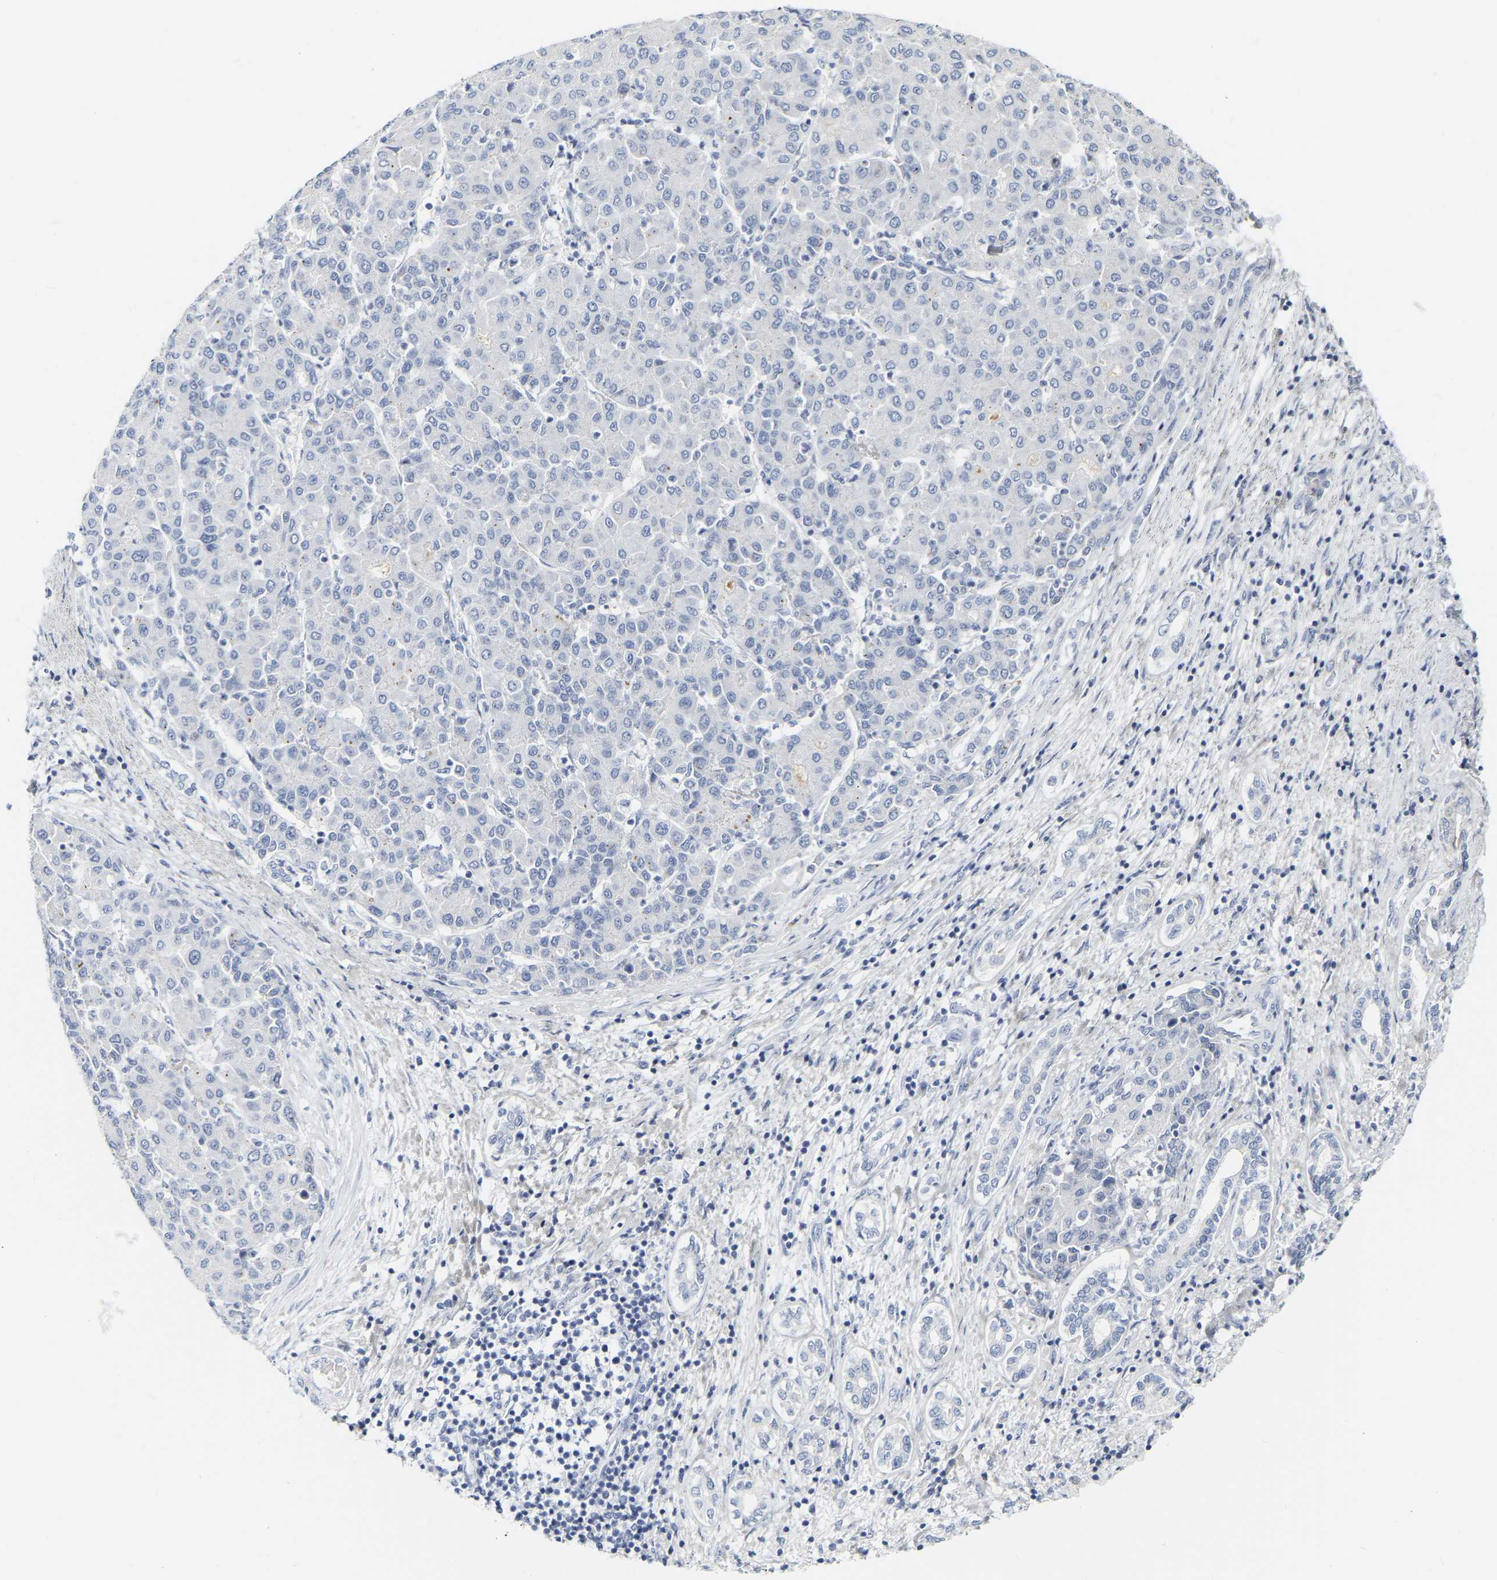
{"staining": {"intensity": "negative", "quantity": "none", "location": "none"}, "tissue": "liver cancer", "cell_type": "Tumor cells", "image_type": "cancer", "snomed": [{"axis": "morphology", "description": "Carcinoma, Hepatocellular, NOS"}, {"axis": "topography", "description": "Liver"}], "caption": "Tumor cells show no significant expression in liver cancer (hepatocellular carcinoma). Nuclei are stained in blue.", "gene": "GNAS", "patient": {"sex": "male", "age": 65}}